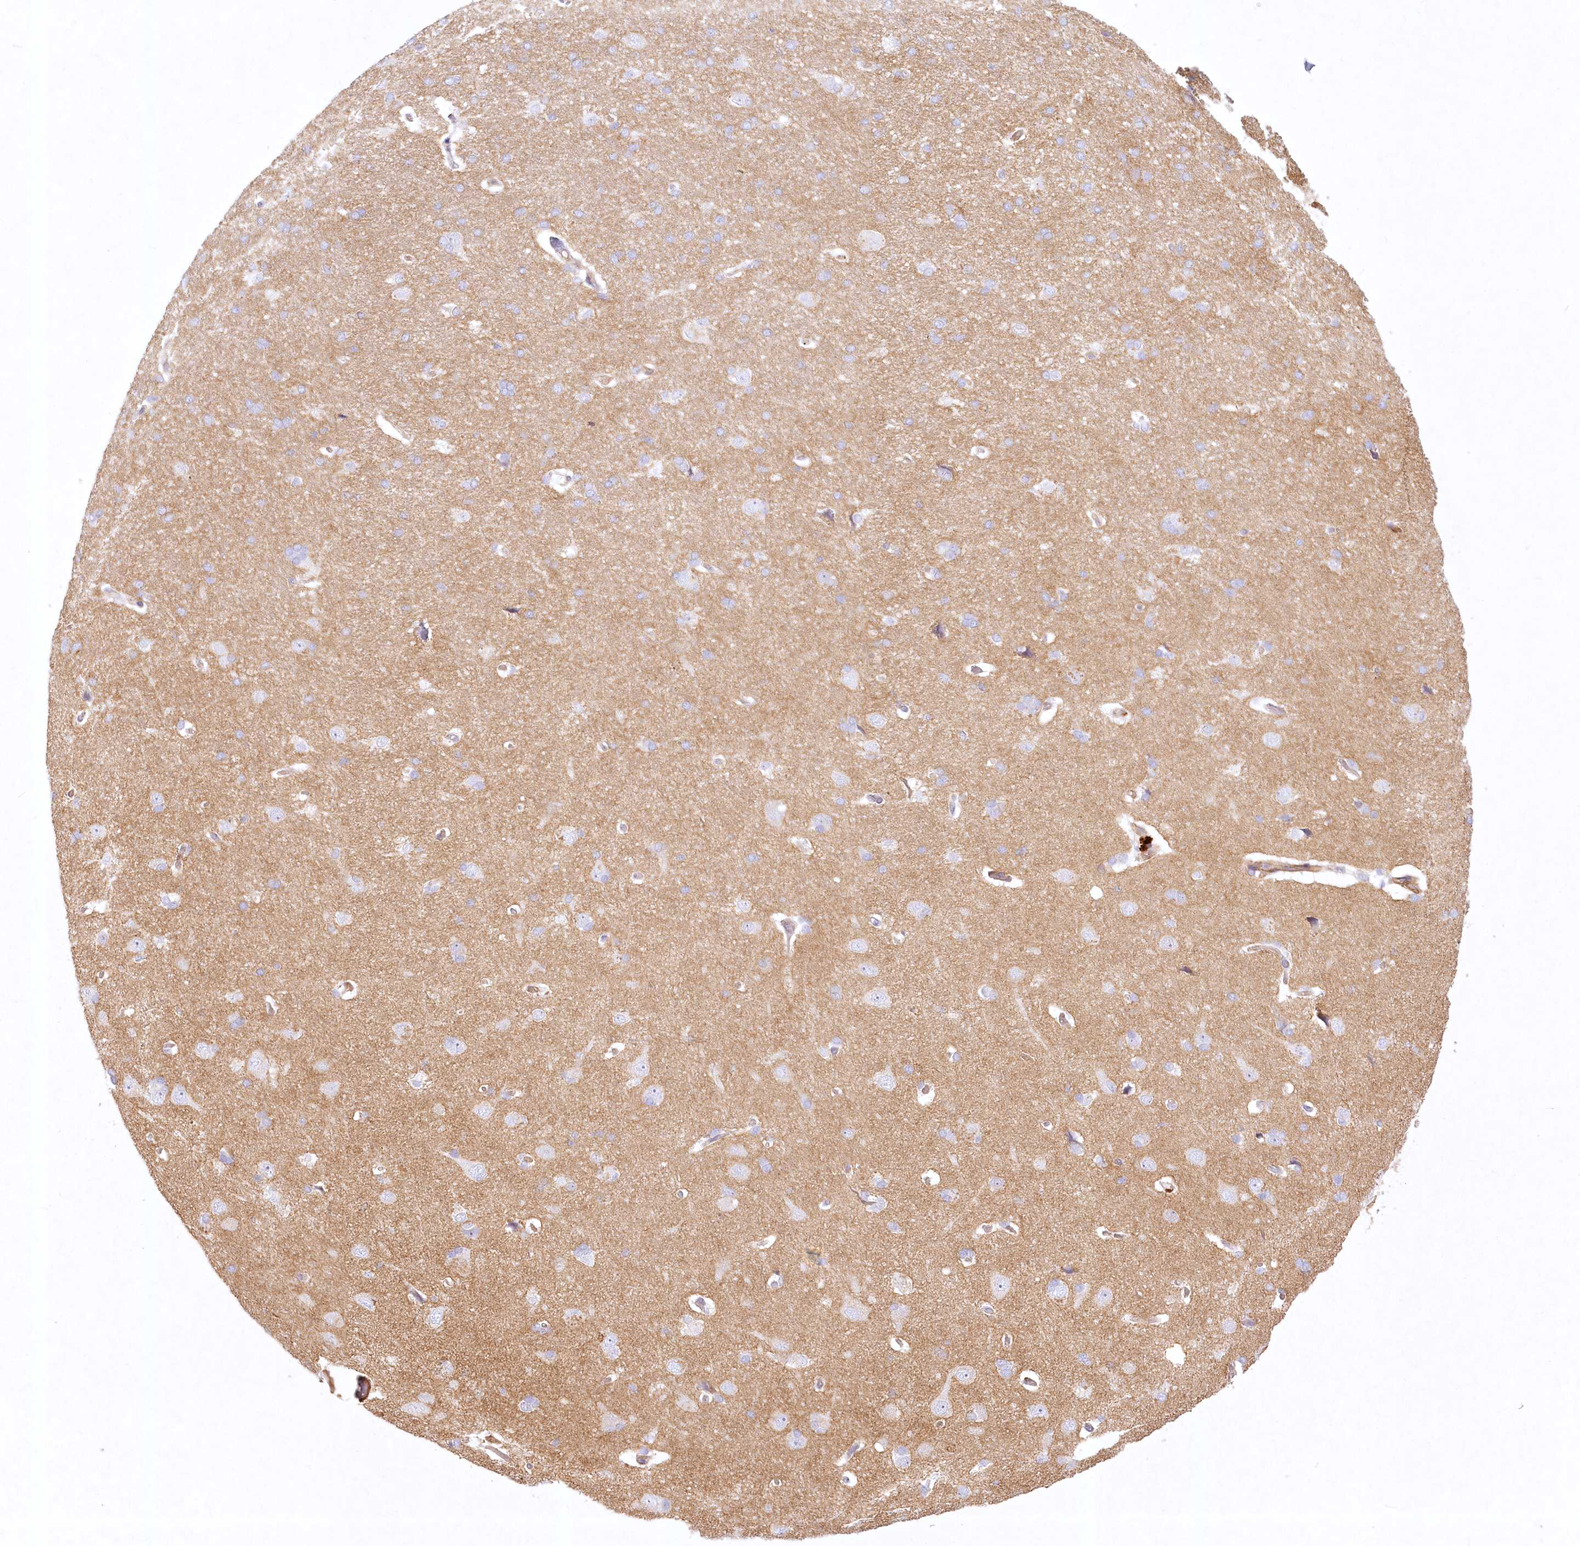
{"staining": {"intensity": "weak", "quantity": "25%-75%", "location": "cytoplasmic/membranous"}, "tissue": "cerebral cortex", "cell_type": "Endothelial cells", "image_type": "normal", "snomed": [{"axis": "morphology", "description": "Normal tissue, NOS"}, {"axis": "topography", "description": "Cerebral cortex"}], "caption": "Immunohistochemistry (IHC) histopathology image of normal cerebral cortex: human cerebral cortex stained using IHC displays low levels of weak protein expression localized specifically in the cytoplasmic/membranous of endothelial cells, appearing as a cytoplasmic/membranous brown color.", "gene": "INPP4B", "patient": {"sex": "male", "age": 62}}